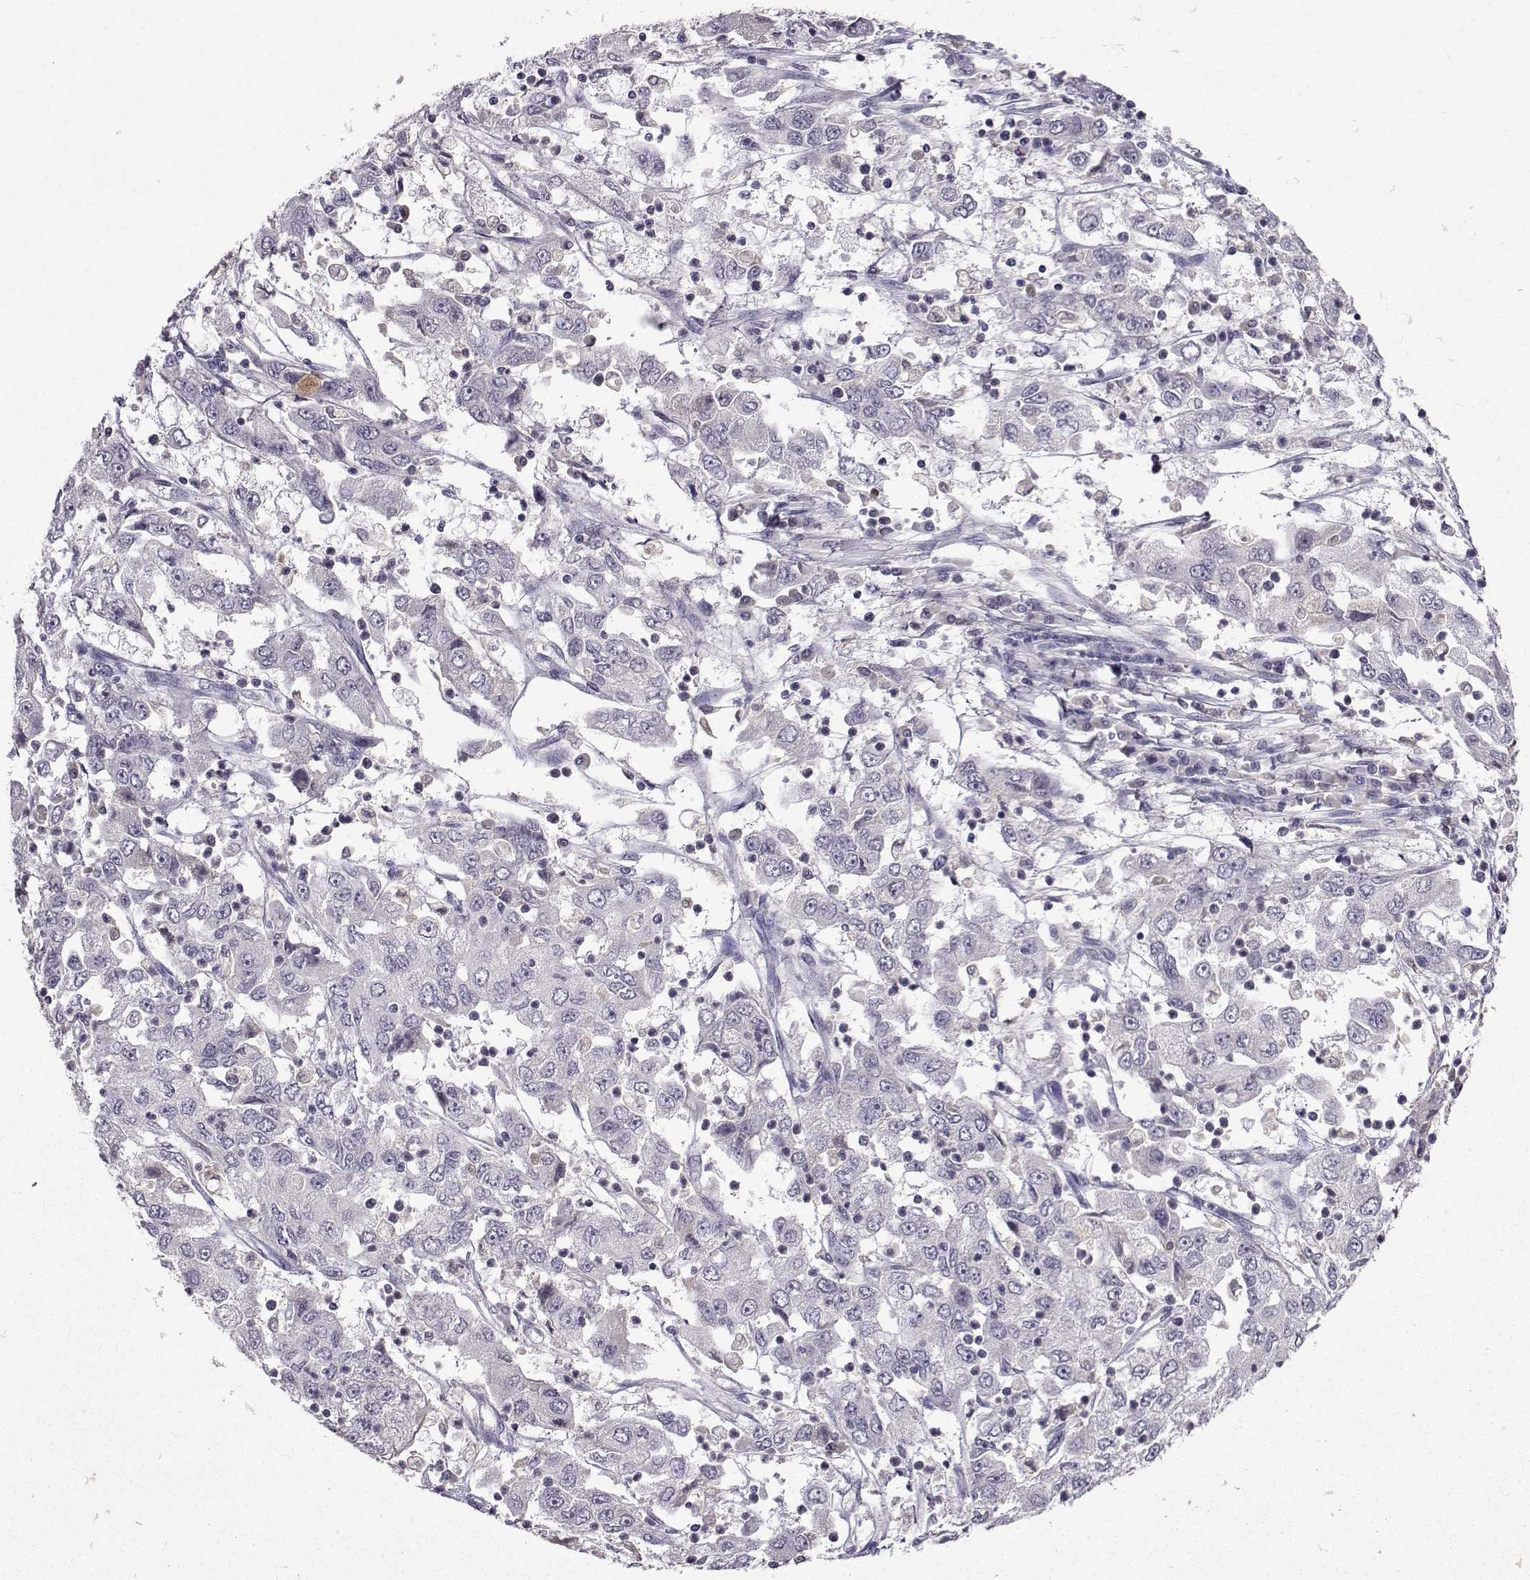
{"staining": {"intensity": "negative", "quantity": "none", "location": "none"}, "tissue": "cervical cancer", "cell_type": "Tumor cells", "image_type": "cancer", "snomed": [{"axis": "morphology", "description": "Squamous cell carcinoma, NOS"}, {"axis": "topography", "description": "Cervix"}], "caption": "There is no significant staining in tumor cells of cervical squamous cell carcinoma.", "gene": "CCL28", "patient": {"sex": "female", "age": 36}}